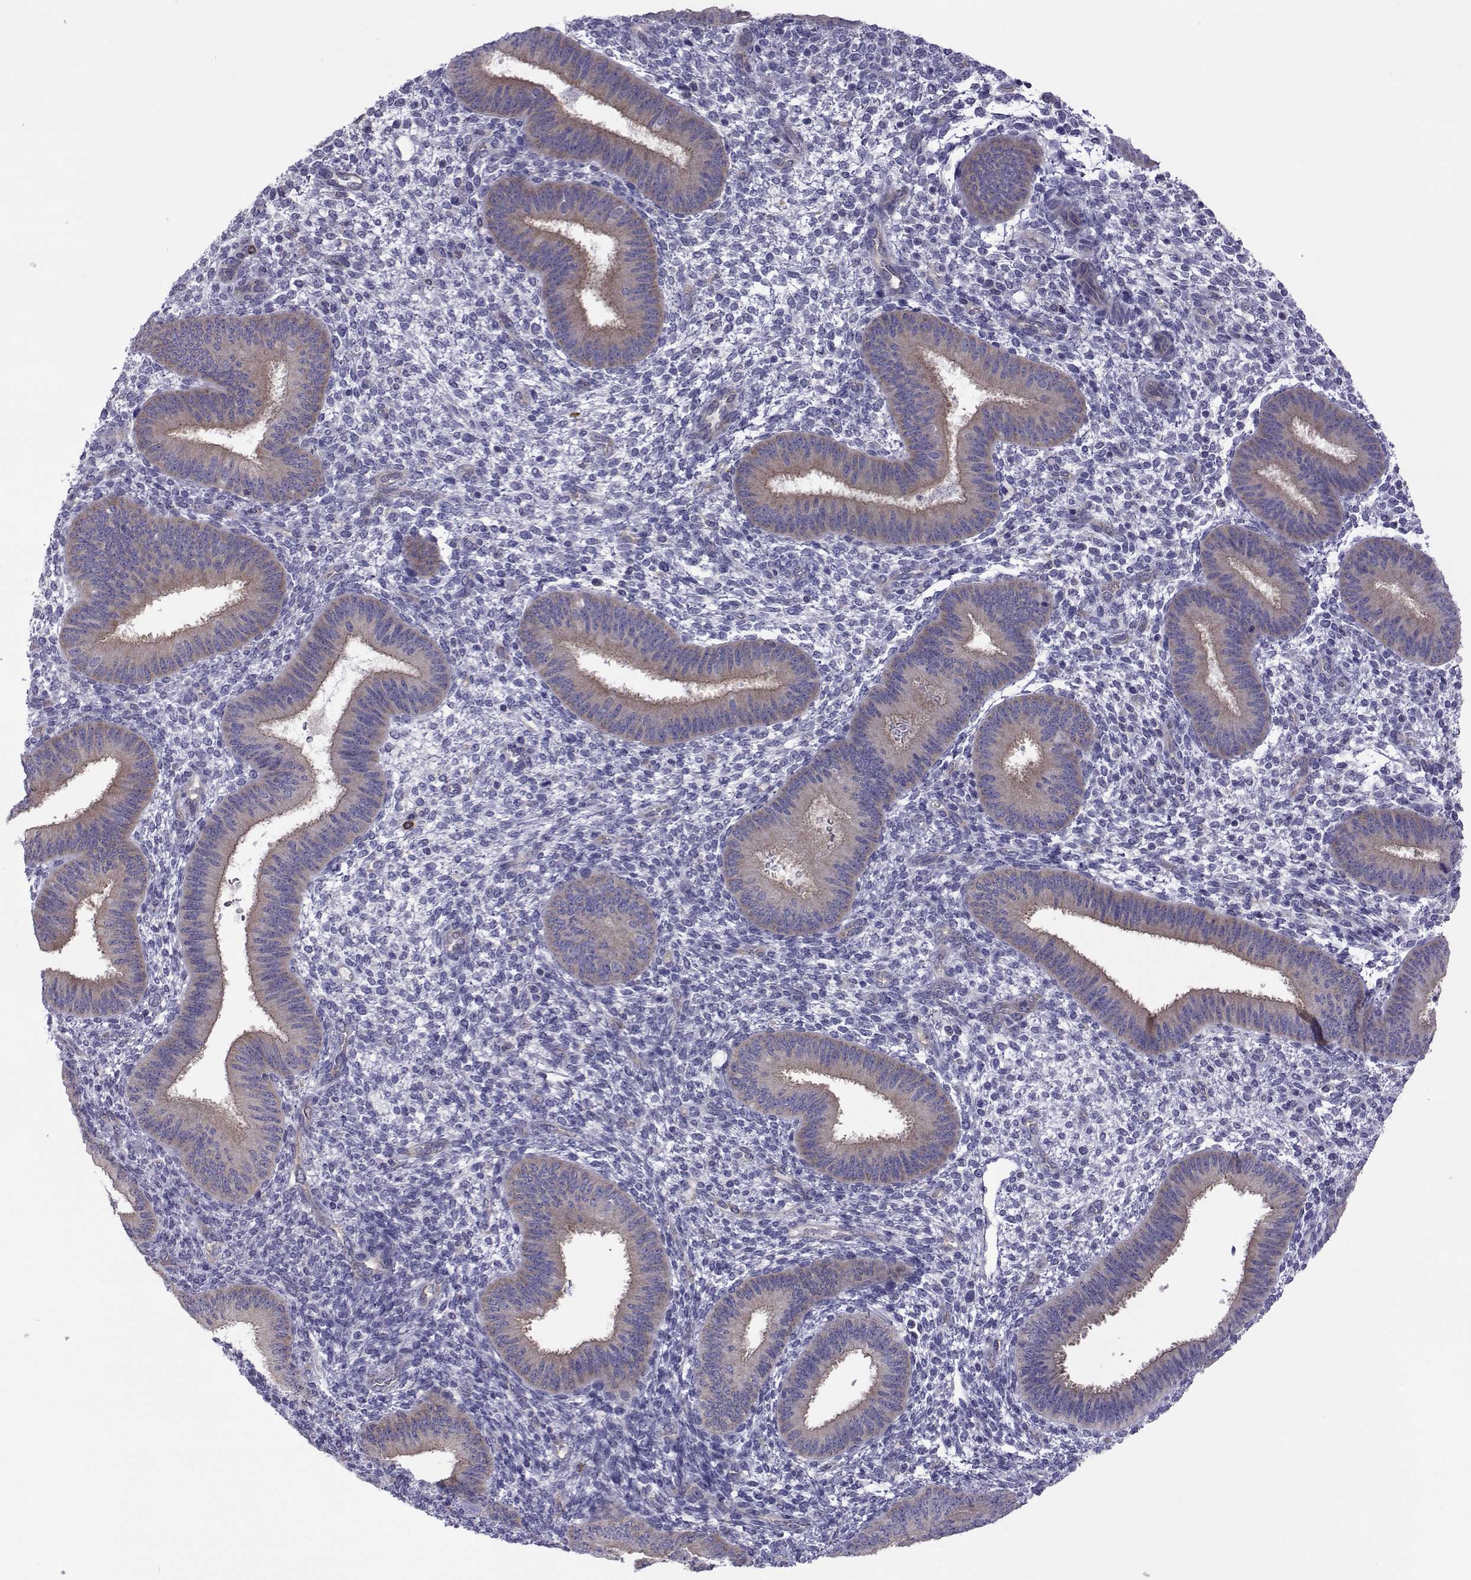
{"staining": {"intensity": "negative", "quantity": "none", "location": "none"}, "tissue": "endometrium", "cell_type": "Cells in endometrial stroma", "image_type": "normal", "snomed": [{"axis": "morphology", "description": "Normal tissue, NOS"}, {"axis": "topography", "description": "Endometrium"}], "caption": "IHC of benign endometrium demonstrates no expression in cells in endometrial stroma.", "gene": "COL22A1", "patient": {"sex": "female", "age": 39}}